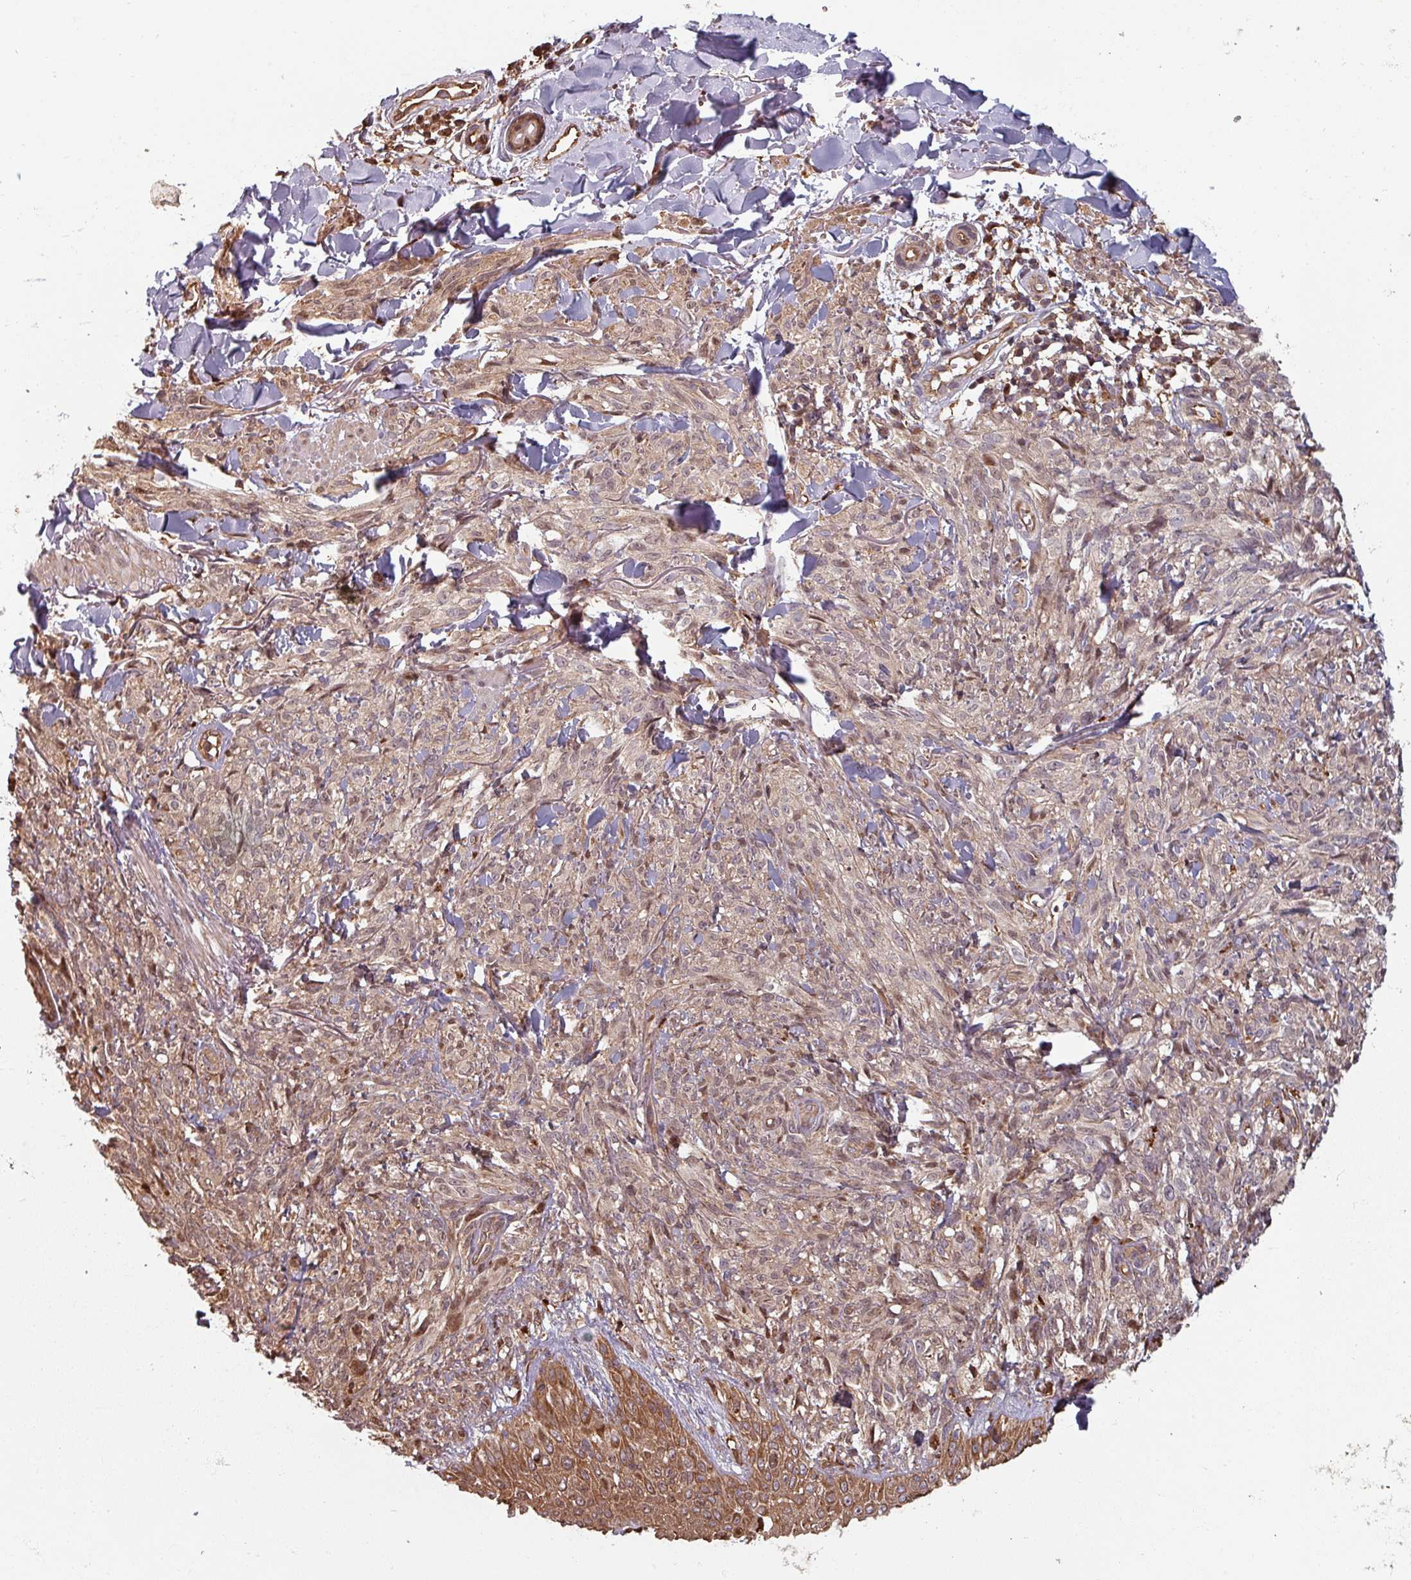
{"staining": {"intensity": "weak", "quantity": "25%-75%", "location": "cytoplasmic/membranous,nuclear"}, "tissue": "melanoma", "cell_type": "Tumor cells", "image_type": "cancer", "snomed": [{"axis": "morphology", "description": "Malignant melanoma, NOS"}, {"axis": "topography", "description": "Skin of forearm"}], "caption": "Human malignant melanoma stained with a protein marker displays weak staining in tumor cells.", "gene": "EID1", "patient": {"sex": "female", "age": 65}}